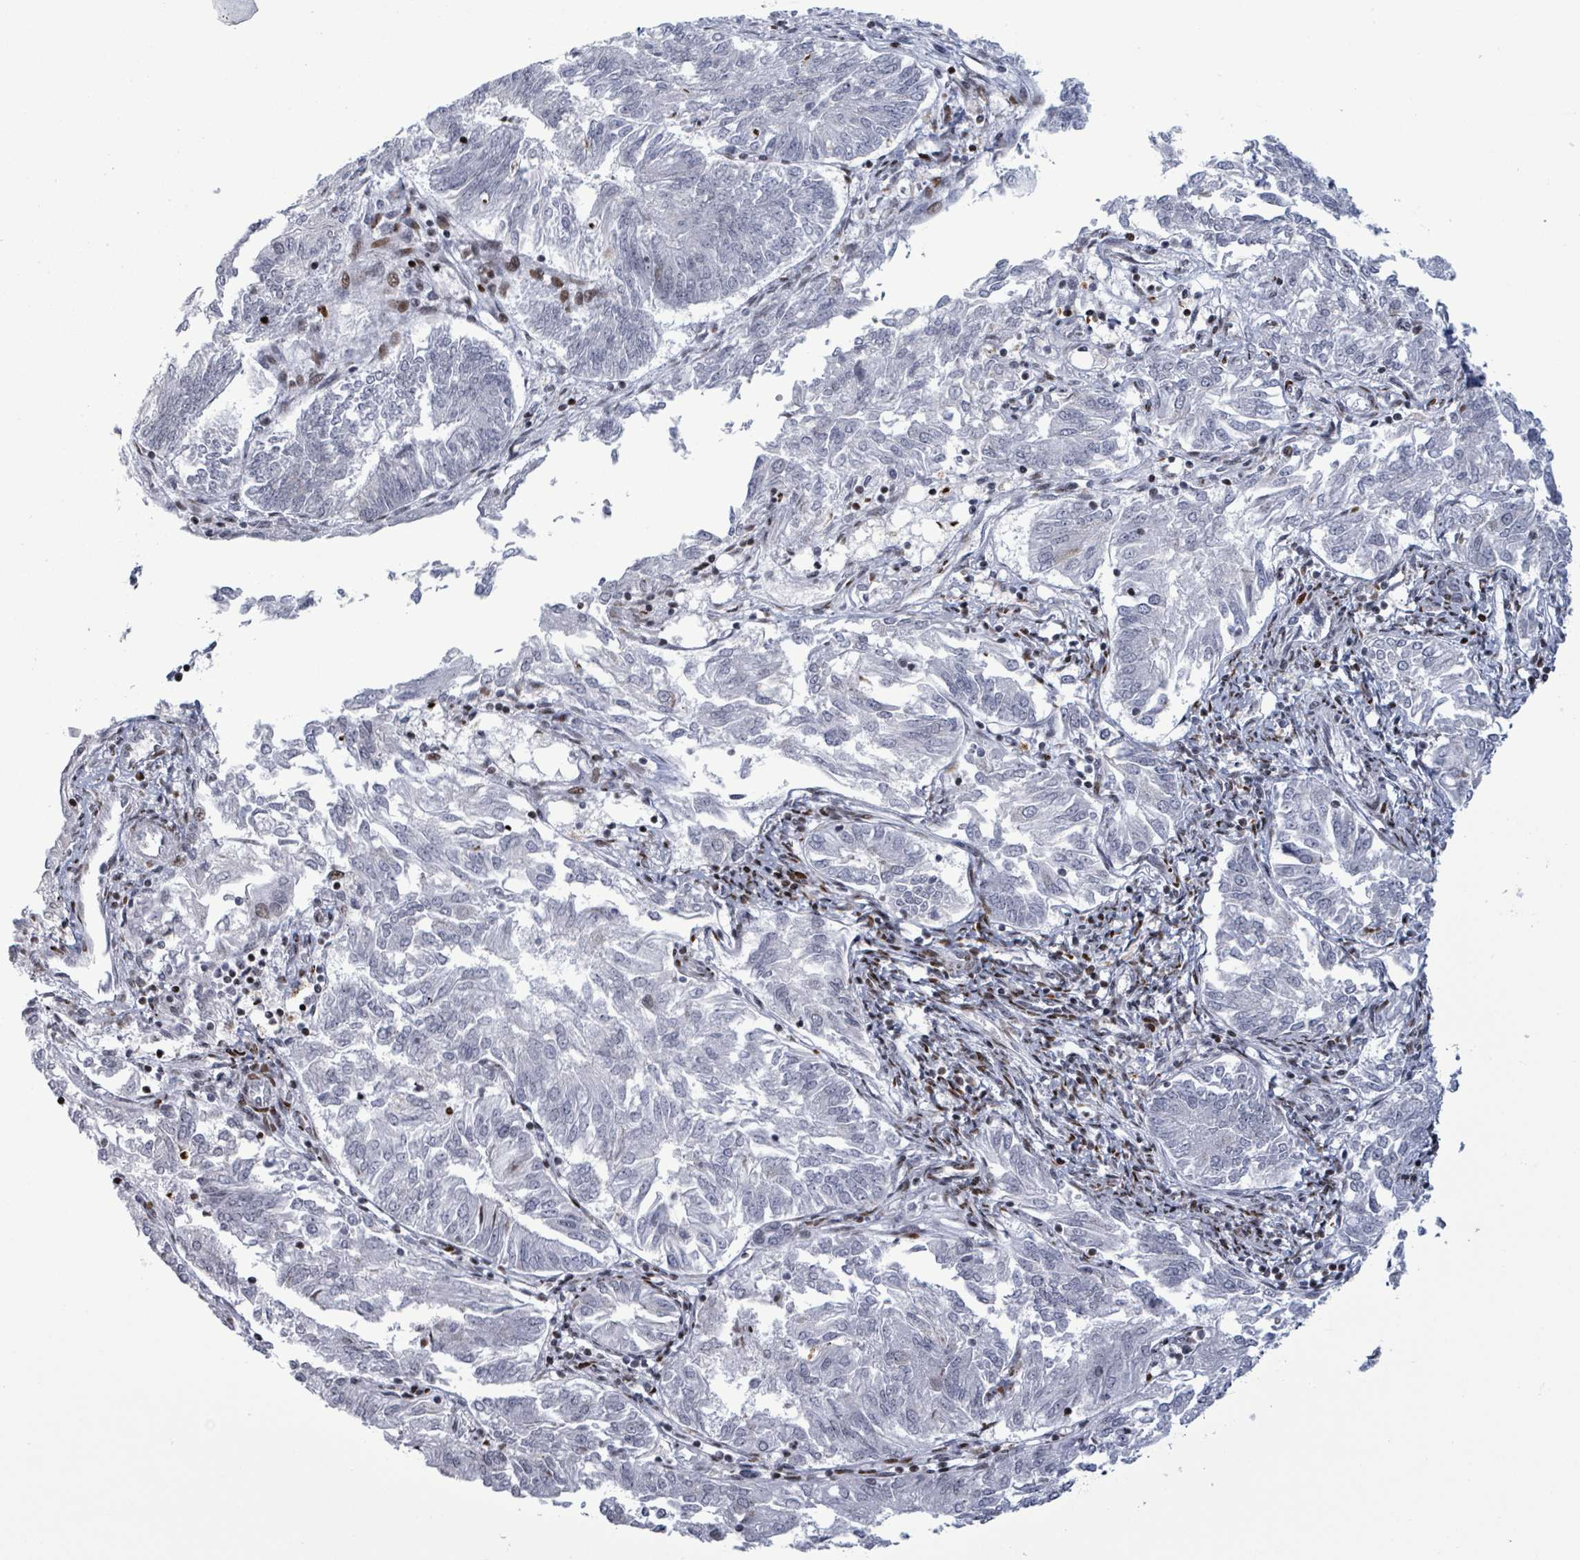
{"staining": {"intensity": "negative", "quantity": "none", "location": "none"}, "tissue": "endometrial cancer", "cell_type": "Tumor cells", "image_type": "cancer", "snomed": [{"axis": "morphology", "description": "Adenocarcinoma, NOS"}, {"axis": "topography", "description": "Endometrium"}], "caption": "High magnification brightfield microscopy of endometrial cancer (adenocarcinoma) stained with DAB (3,3'-diaminobenzidine) (brown) and counterstained with hematoxylin (blue): tumor cells show no significant staining. (DAB (3,3'-diaminobenzidine) IHC, high magnification).", "gene": "FNDC4", "patient": {"sex": "female", "age": 58}}